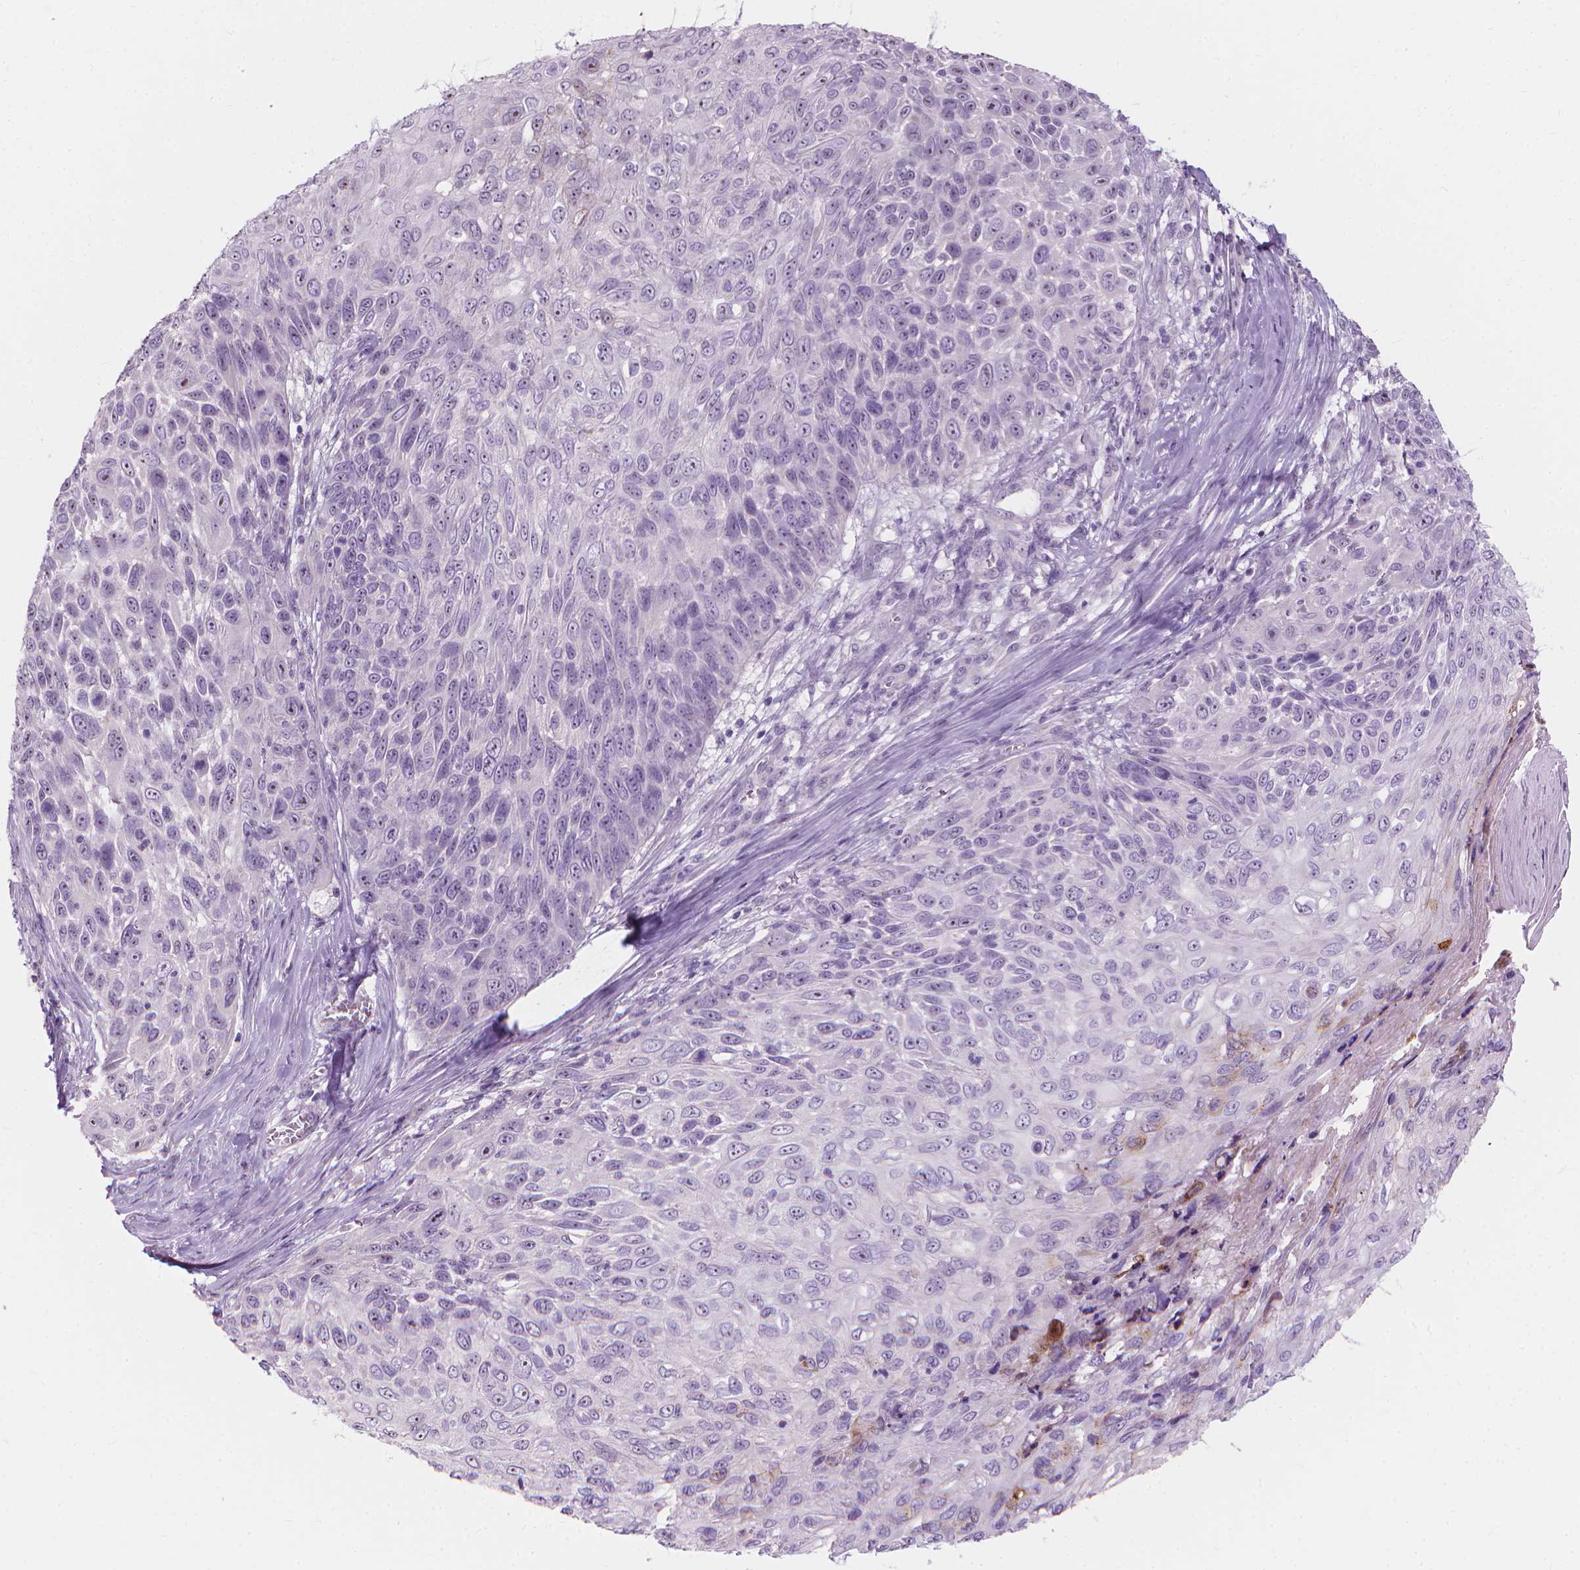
{"staining": {"intensity": "negative", "quantity": "none", "location": "none"}, "tissue": "skin cancer", "cell_type": "Tumor cells", "image_type": "cancer", "snomed": [{"axis": "morphology", "description": "Squamous cell carcinoma, NOS"}, {"axis": "topography", "description": "Skin"}], "caption": "IHC image of neoplastic tissue: squamous cell carcinoma (skin) stained with DAB (3,3'-diaminobenzidine) exhibits no significant protein positivity in tumor cells.", "gene": "GPRC5A", "patient": {"sex": "male", "age": 92}}